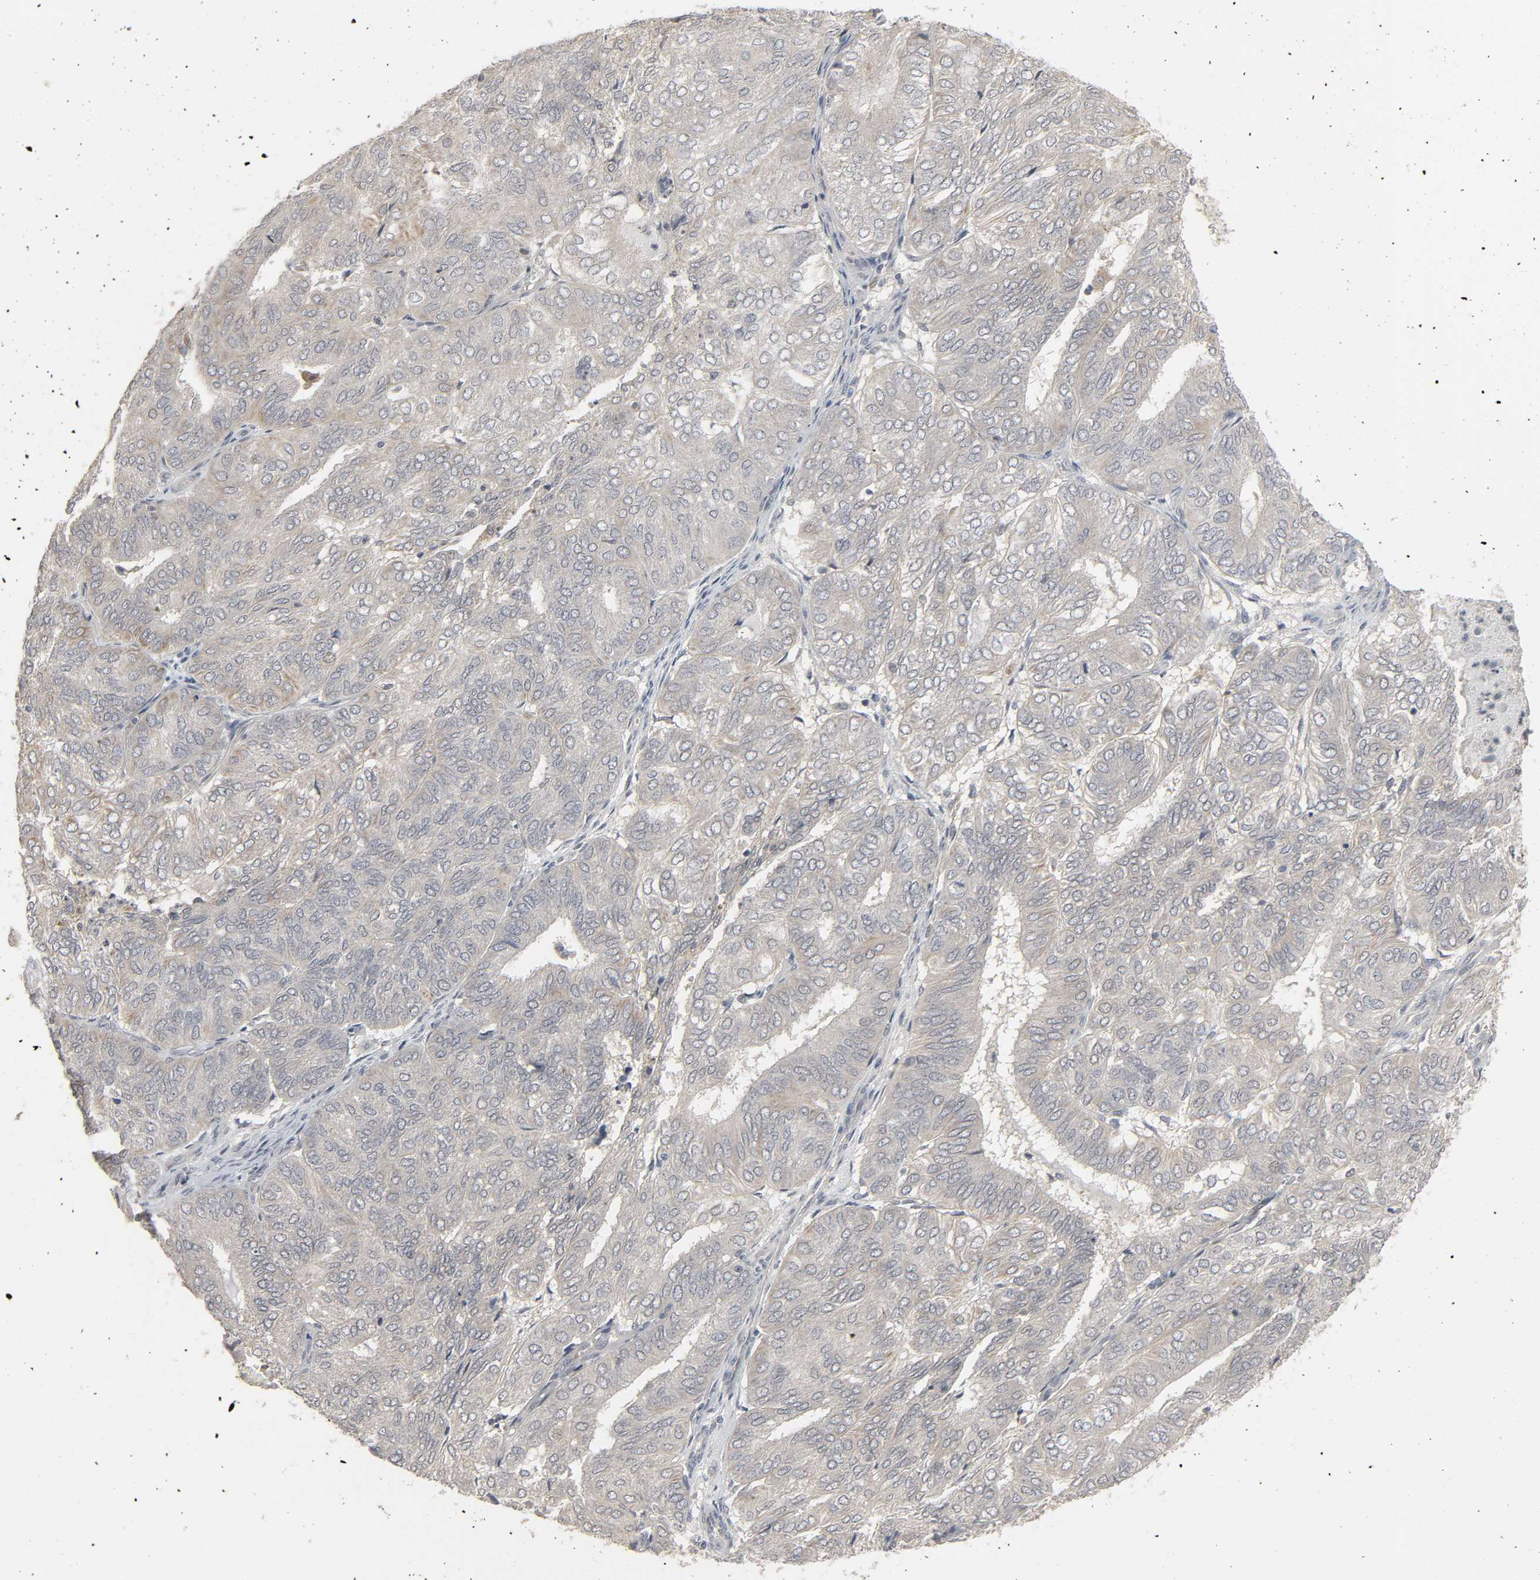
{"staining": {"intensity": "weak", "quantity": "<25%", "location": "cytoplasmic/membranous"}, "tissue": "endometrial cancer", "cell_type": "Tumor cells", "image_type": "cancer", "snomed": [{"axis": "morphology", "description": "Adenocarcinoma, NOS"}, {"axis": "topography", "description": "Uterus"}], "caption": "Tumor cells are negative for protein expression in human endometrial adenocarcinoma.", "gene": "ZNF222", "patient": {"sex": "female", "age": 60}}